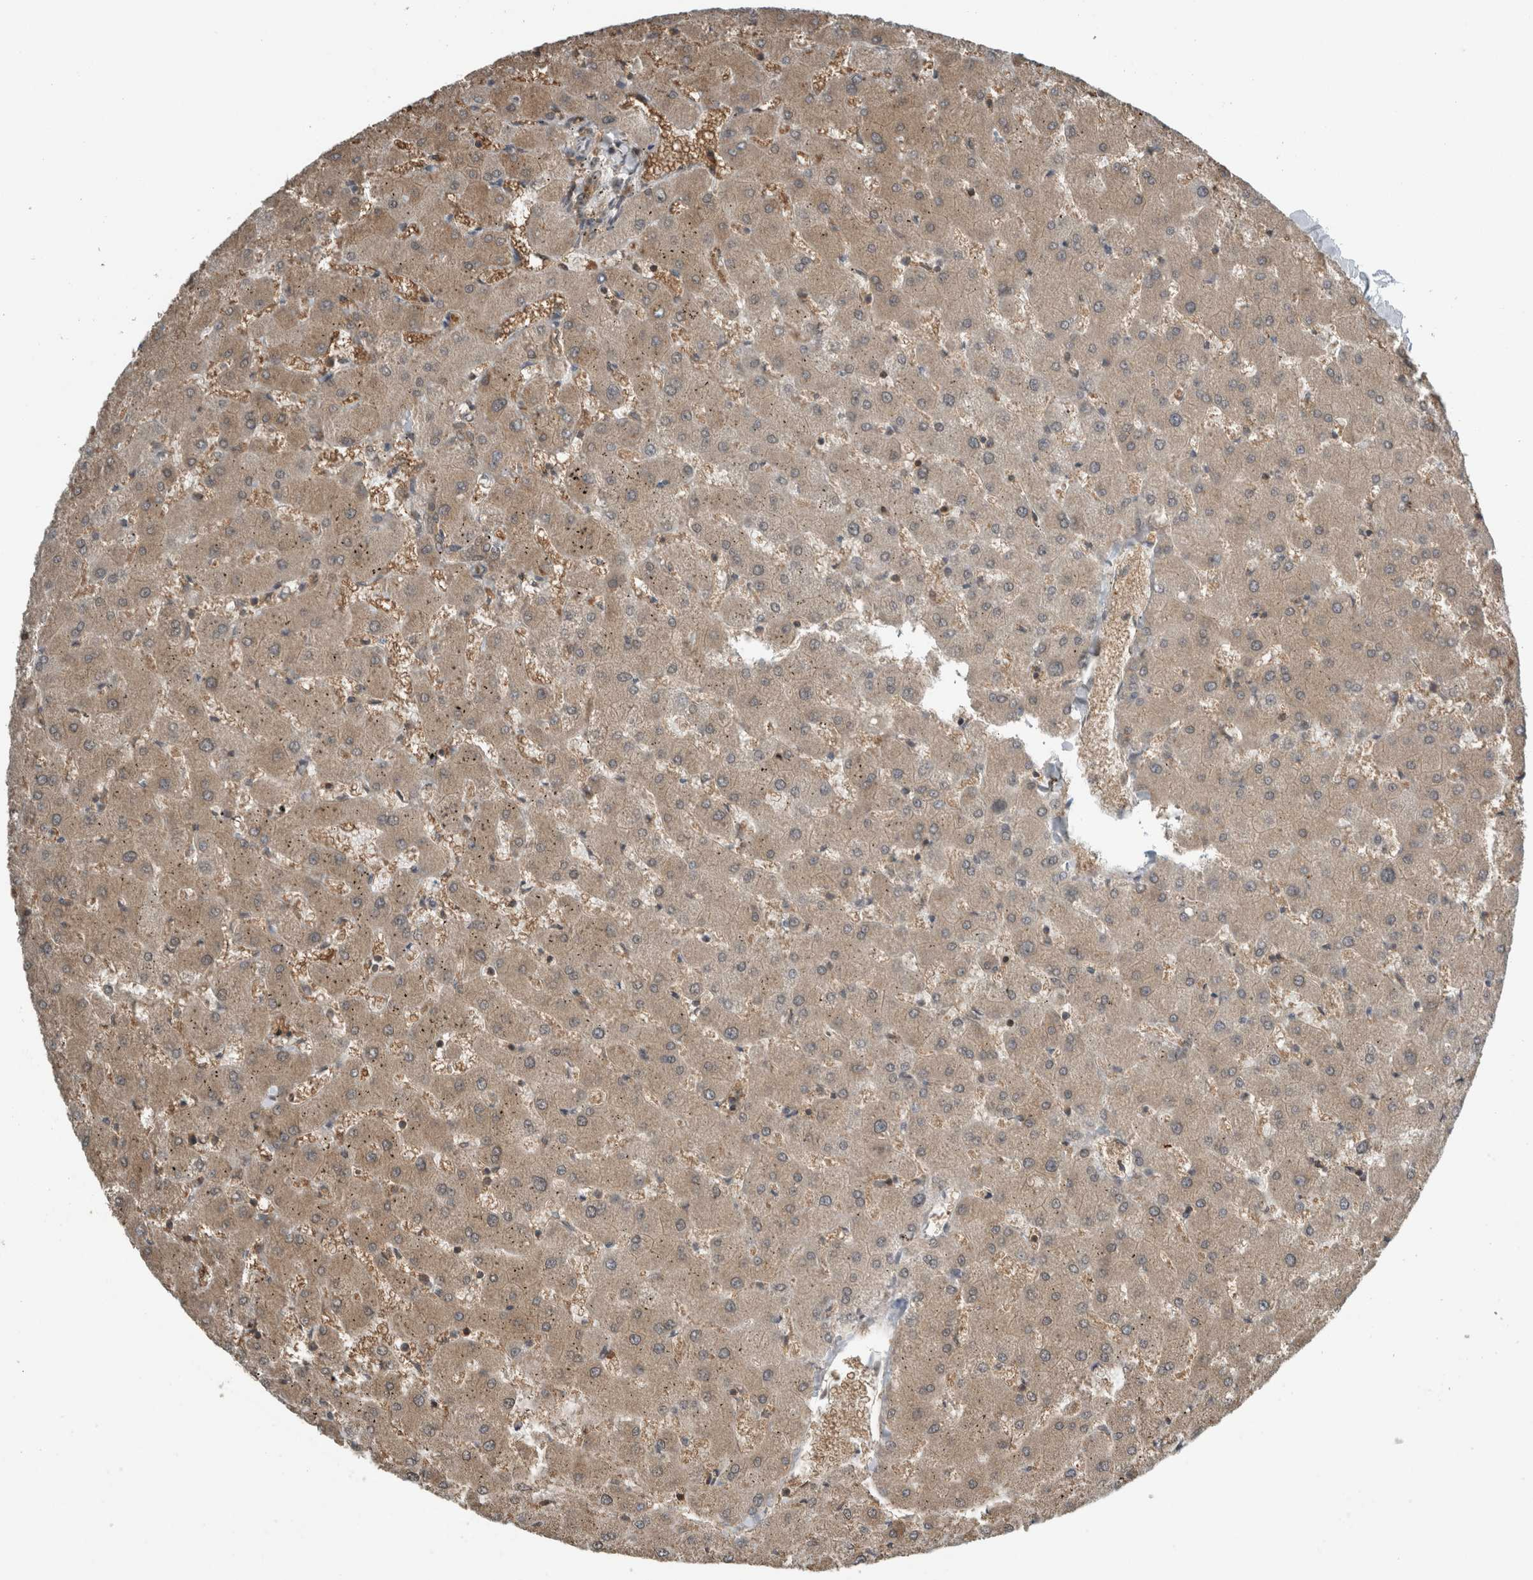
{"staining": {"intensity": "weak", "quantity": ">75%", "location": "cytoplasmic/membranous"}, "tissue": "liver", "cell_type": "Cholangiocytes", "image_type": "normal", "snomed": [{"axis": "morphology", "description": "Normal tissue, NOS"}, {"axis": "topography", "description": "Liver"}], "caption": "Immunohistochemistry (IHC) histopathology image of benign liver: liver stained using immunohistochemistry (IHC) exhibits low levels of weak protein expression localized specifically in the cytoplasmic/membranous of cholangiocytes, appearing as a cytoplasmic/membranous brown color.", "gene": "SPAG7", "patient": {"sex": "female", "age": 63}}